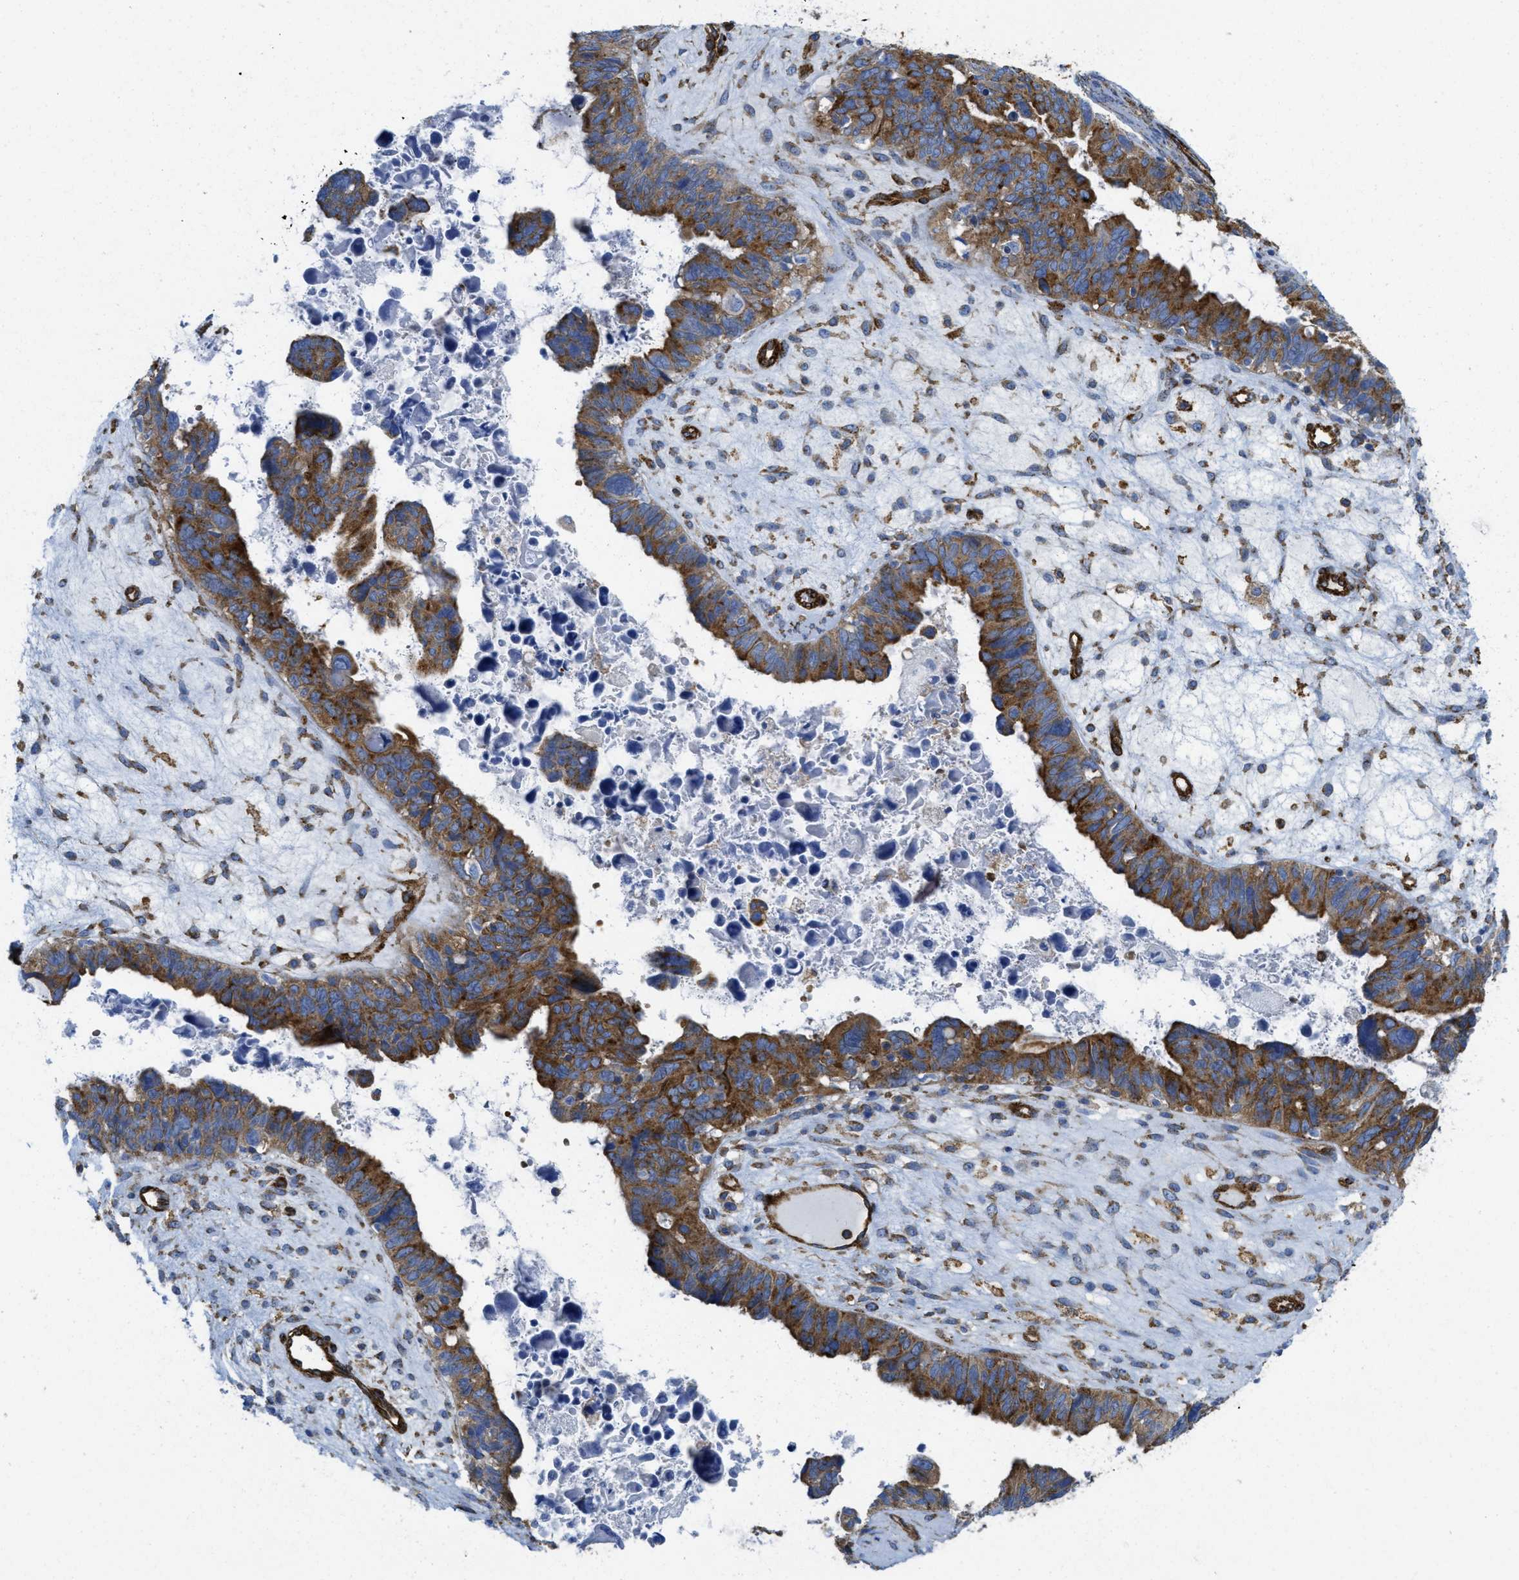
{"staining": {"intensity": "moderate", "quantity": ">75%", "location": "cytoplasmic/membranous"}, "tissue": "ovarian cancer", "cell_type": "Tumor cells", "image_type": "cancer", "snomed": [{"axis": "morphology", "description": "Cystadenocarcinoma, serous, NOS"}, {"axis": "topography", "description": "Ovary"}], "caption": "DAB immunohistochemical staining of human serous cystadenocarcinoma (ovarian) exhibits moderate cytoplasmic/membranous protein staining in approximately >75% of tumor cells.", "gene": "HIP1", "patient": {"sex": "female", "age": 79}}